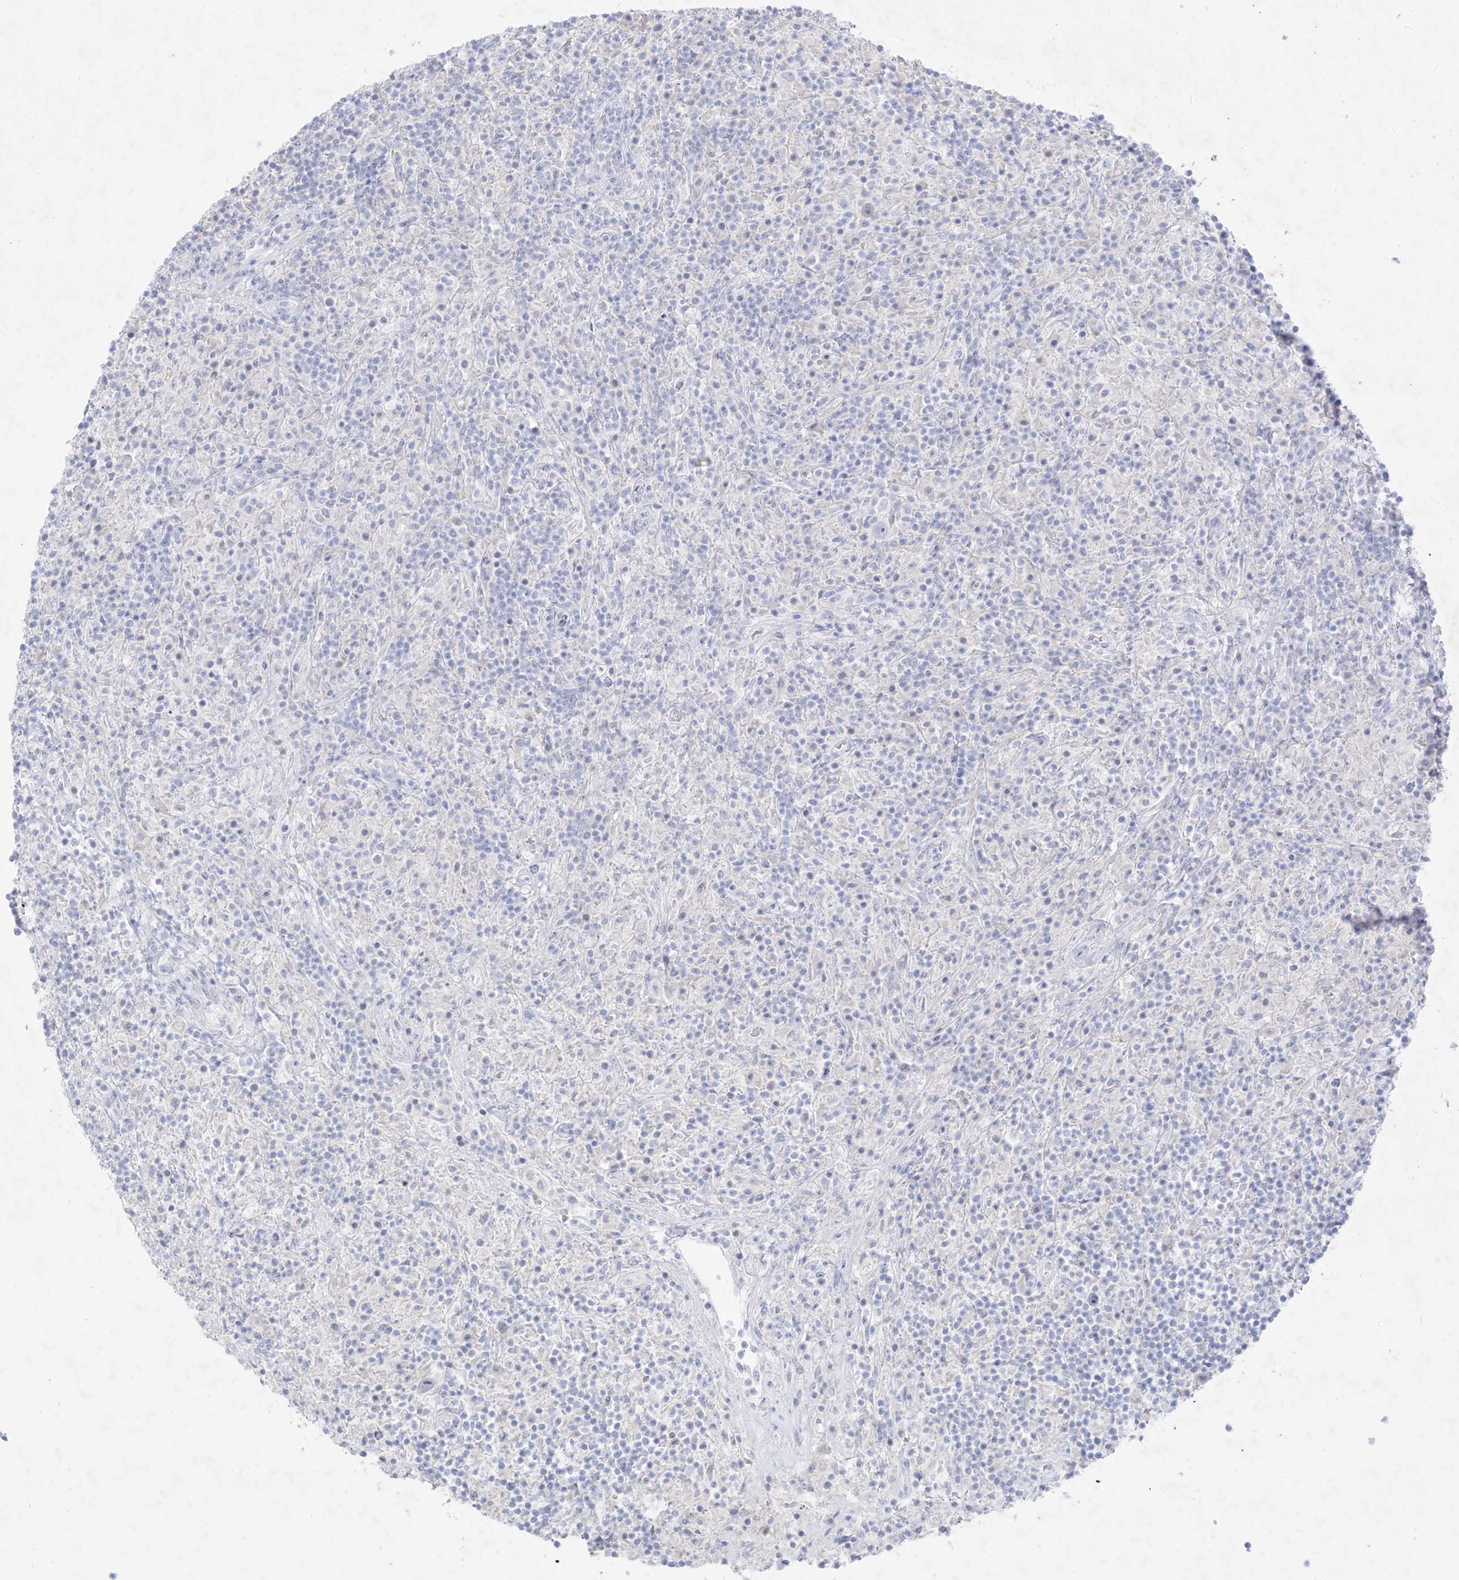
{"staining": {"intensity": "negative", "quantity": "none", "location": "none"}, "tissue": "lymphoma", "cell_type": "Tumor cells", "image_type": "cancer", "snomed": [{"axis": "morphology", "description": "Hodgkin's disease, NOS"}, {"axis": "topography", "description": "Lymph node"}], "caption": "Immunohistochemistry photomicrograph of Hodgkin's disease stained for a protein (brown), which exhibits no expression in tumor cells.", "gene": "TGM4", "patient": {"sex": "male", "age": 70}}